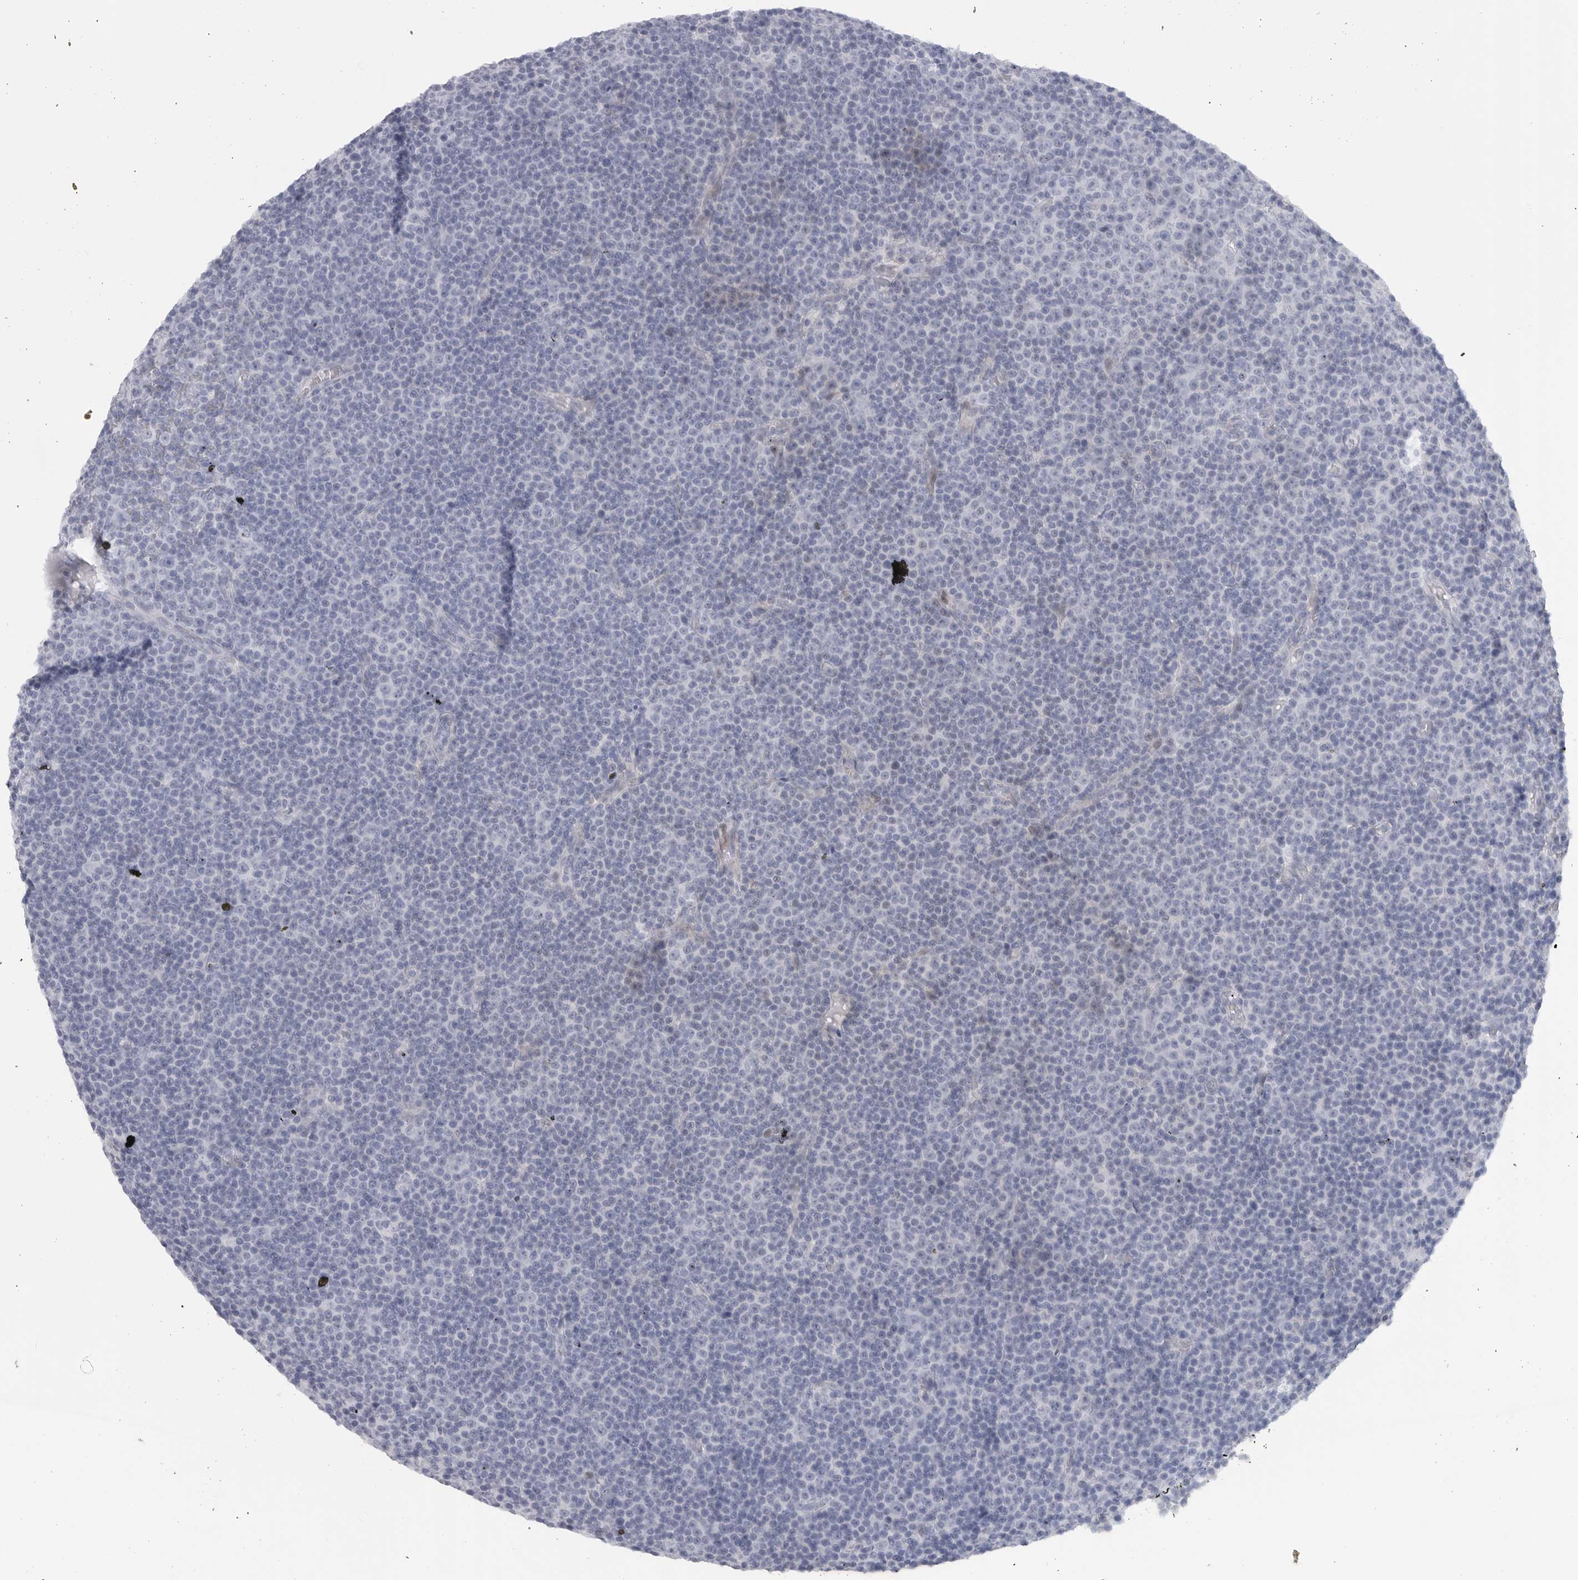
{"staining": {"intensity": "negative", "quantity": "none", "location": "none"}, "tissue": "lymphoma", "cell_type": "Tumor cells", "image_type": "cancer", "snomed": [{"axis": "morphology", "description": "Malignant lymphoma, non-Hodgkin's type, Low grade"}, {"axis": "topography", "description": "Lymph node"}], "caption": "High power microscopy histopathology image of an IHC micrograph of malignant lymphoma, non-Hodgkin's type (low-grade), revealing no significant staining in tumor cells. Brightfield microscopy of immunohistochemistry (IHC) stained with DAB (brown) and hematoxylin (blue), captured at high magnification.", "gene": "TNR", "patient": {"sex": "female", "age": 67}}